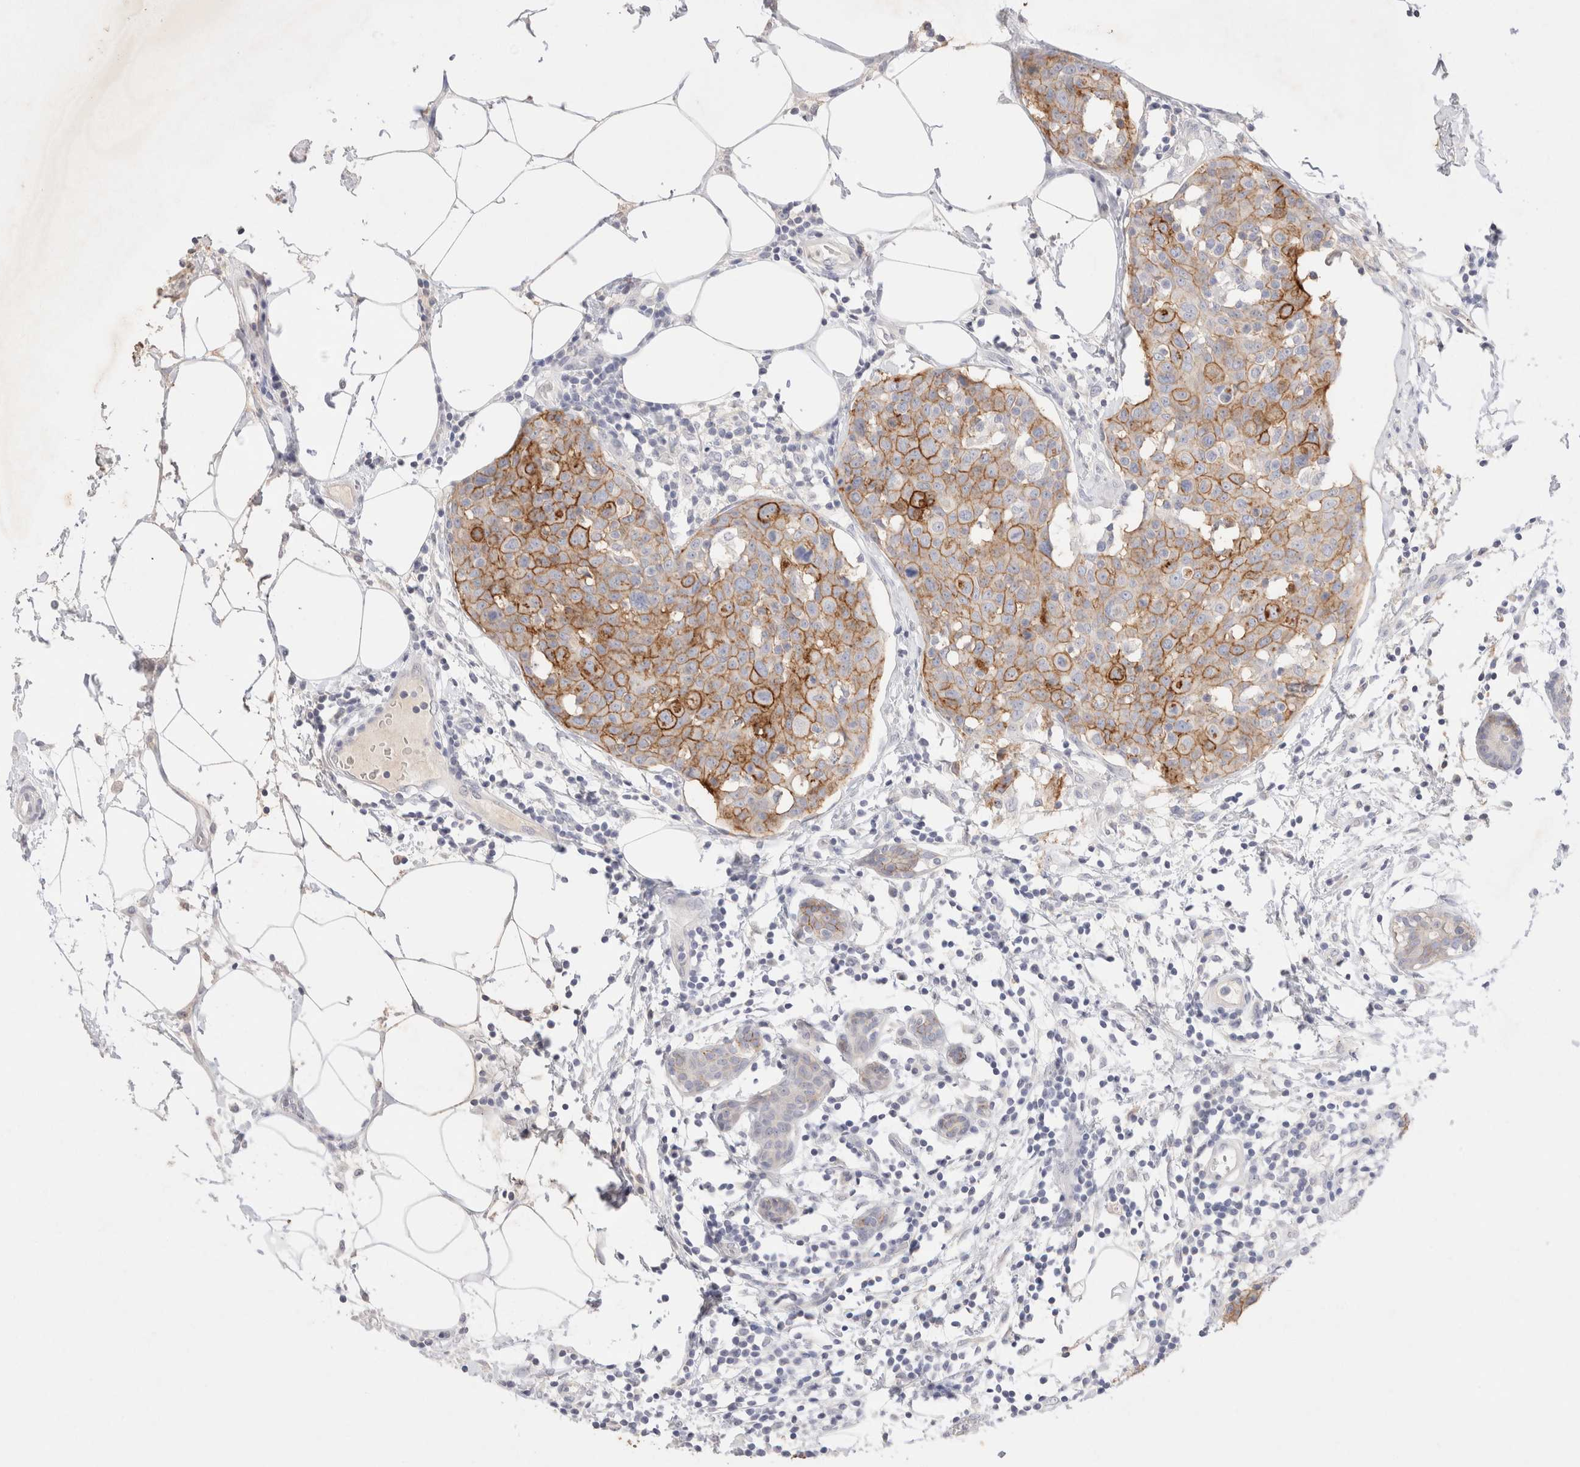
{"staining": {"intensity": "moderate", "quantity": ">75%", "location": "cytoplasmic/membranous"}, "tissue": "breast cancer", "cell_type": "Tumor cells", "image_type": "cancer", "snomed": [{"axis": "morphology", "description": "Normal tissue, NOS"}, {"axis": "morphology", "description": "Duct carcinoma"}, {"axis": "topography", "description": "Breast"}], "caption": "Breast cancer was stained to show a protein in brown. There is medium levels of moderate cytoplasmic/membranous positivity in approximately >75% of tumor cells.", "gene": "EPCAM", "patient": {"sex": "female", "age": 37}}